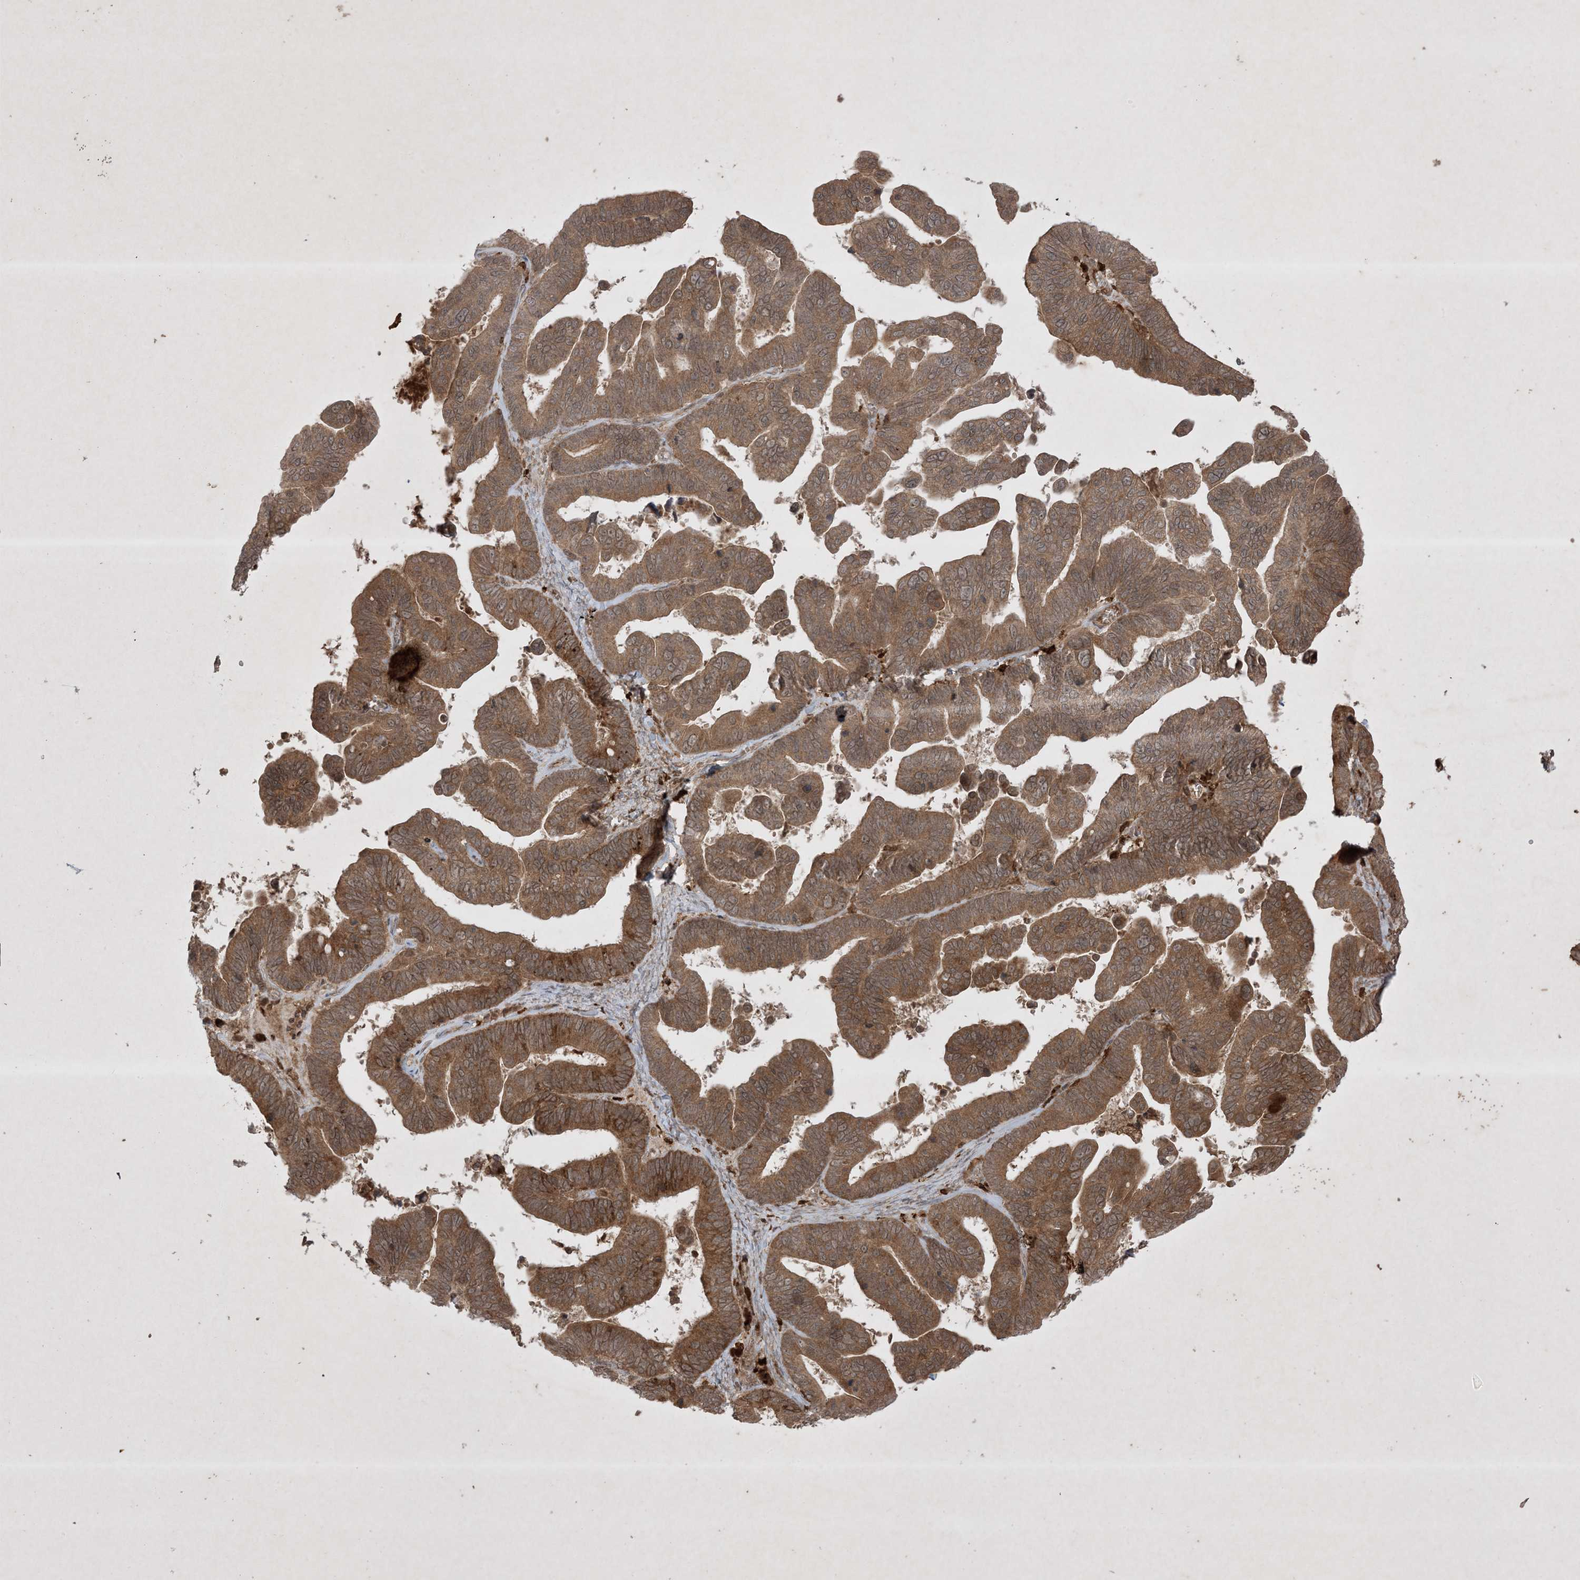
{"staining": {"intensity": "moderate", "quantity": ">75%", "location": "cytoplasmic/membranous"}, "tissue": "ovarian cancer", "cell_type": "Tumor cells", "image_type": "cancer", "snomed": [{"axis": "morphology", "description": "Cystadenocarcinoma, serous, NOS"}, {"axis": "topography", "description": "Ovary"}], "caption": "Protein analysis of ovarian serous cystadenocarcinoma tissue demonstrates moderate cytoplasmic/membranous expression in about >75% of tumor cells.", "gene": "PTK6", "patient": {"sex": "female", "age": 56}}